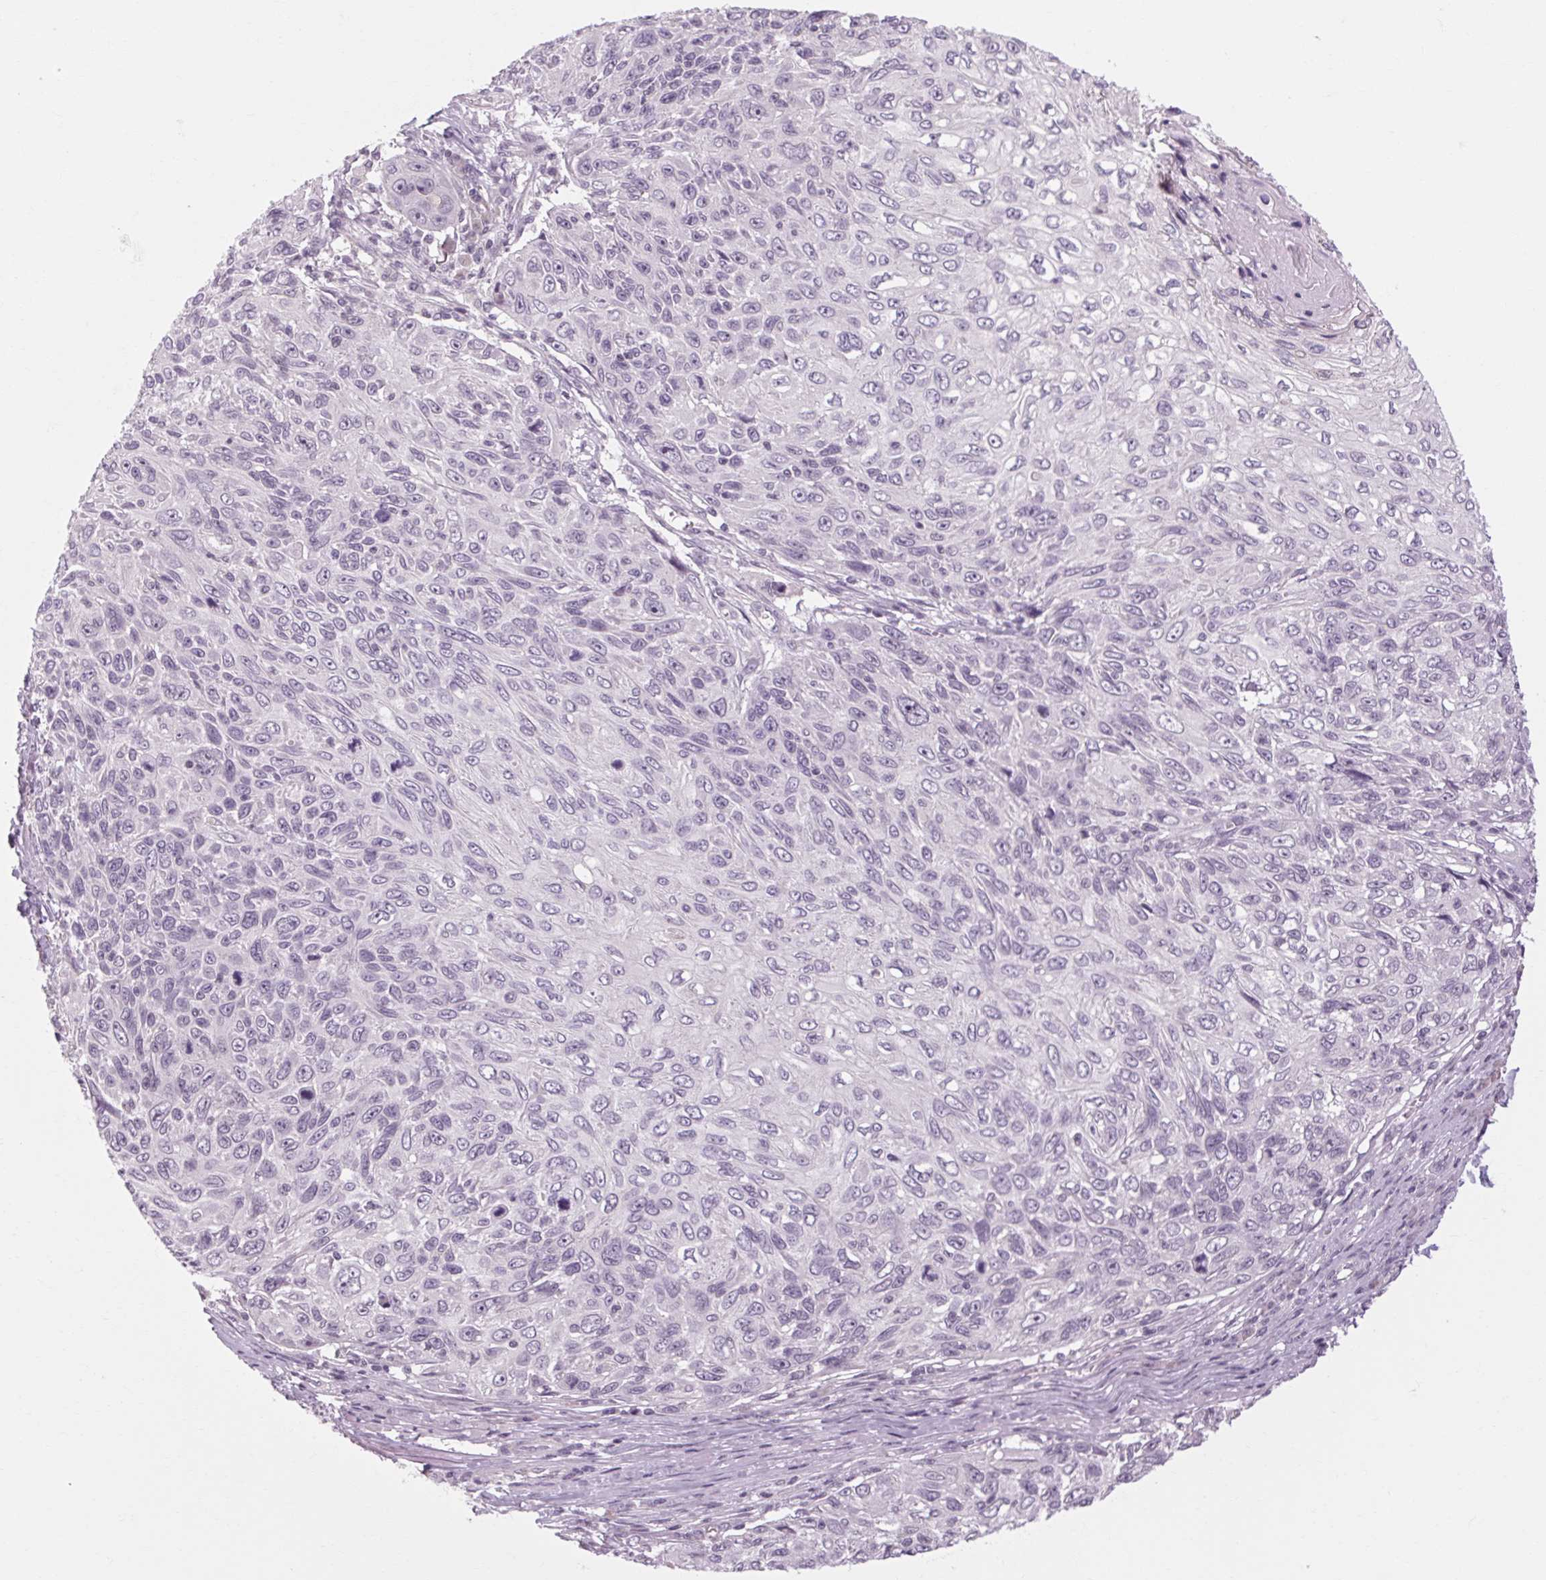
{"staining": {"intensity": "negative", "quantity": "none", "location": "none"}, "tissue": "skin cancer", "cell_type": "Tumor cells", "image_type": "cancer", "snomed": [{"axis": "morphology", "description": "Squamous cell carcinoma, NOS"}, {"axis": "topography", "description": "Skin"}], "caption": "Tumor cells show no significant protein positivity in skin cancer.", "gene": "KLHL40", "patient": {"sex": "male", "age": 92}}